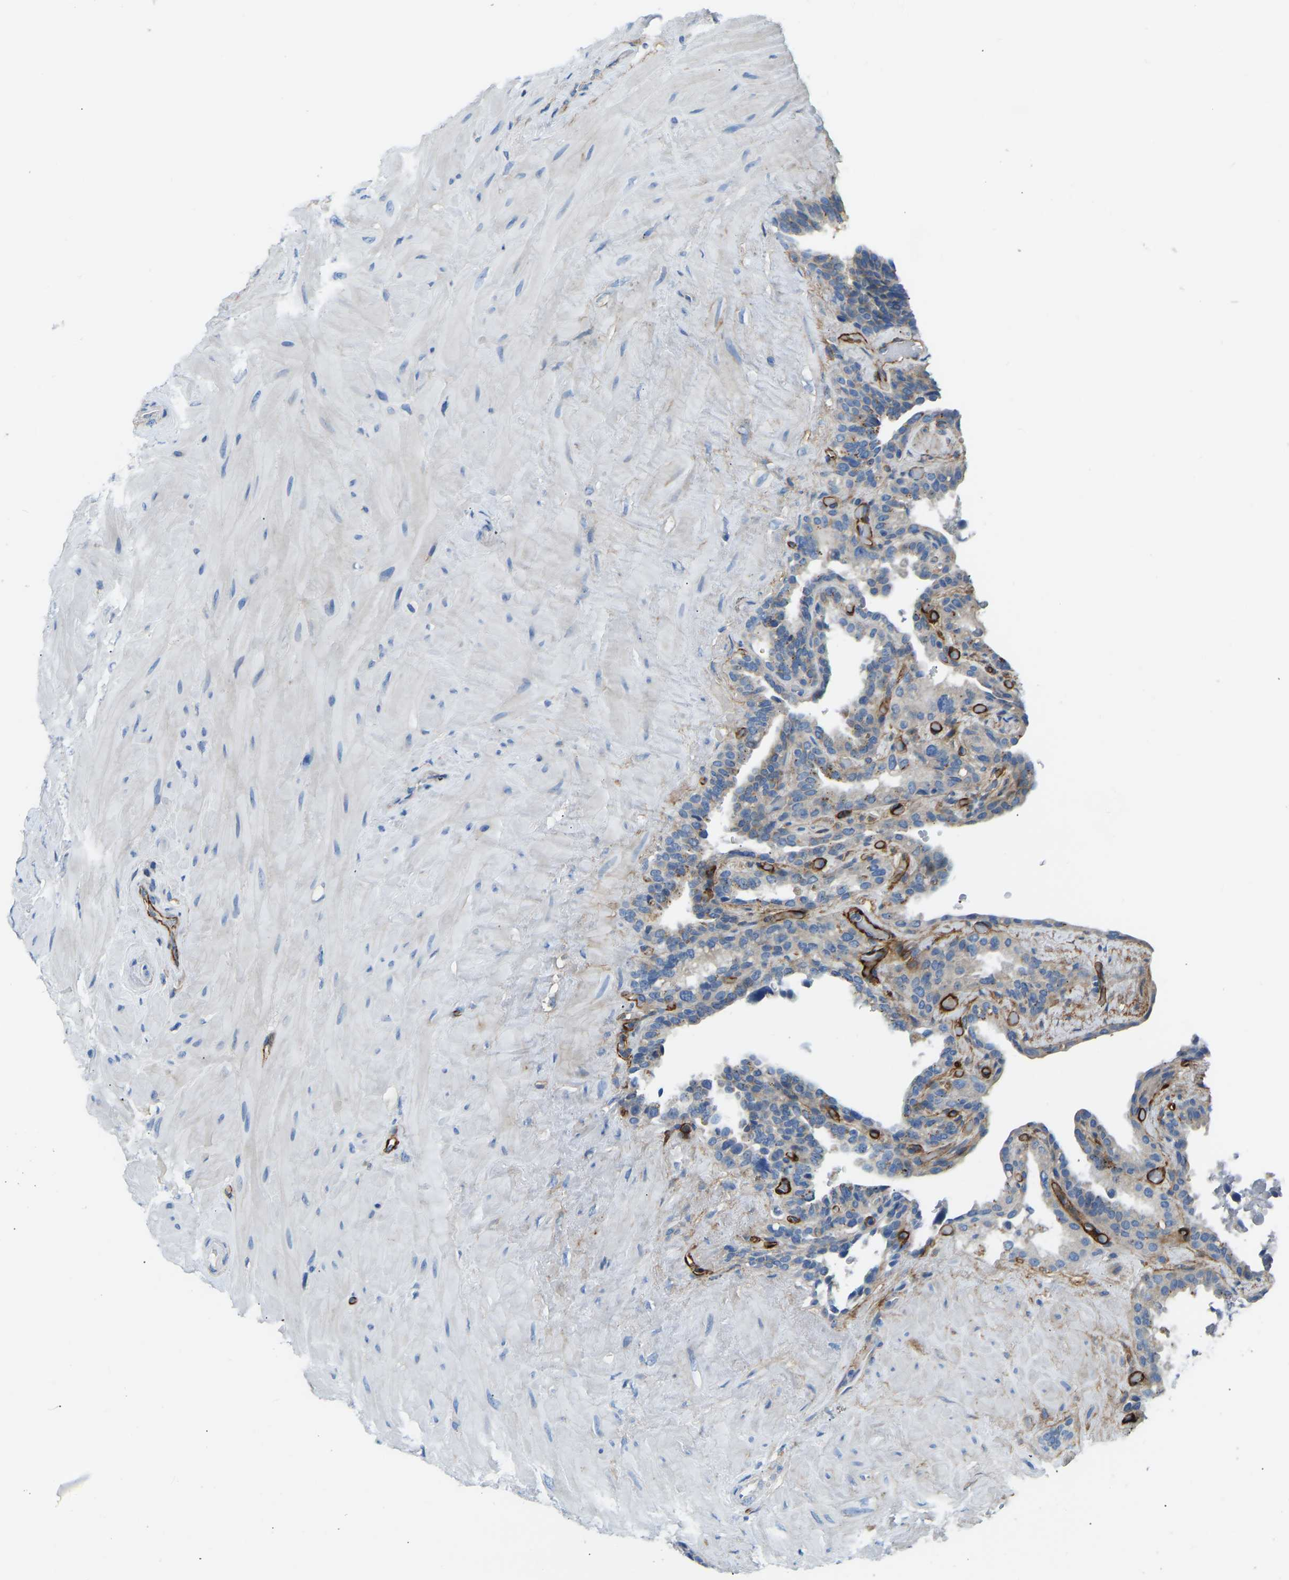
{"staining": {"intensity": "weak", "quantity": "<25%", "location": "cytoplasmic/membranous"}, "tissue": "seminal vesicle", "cell_type": "Glandular cells", "image_type": "normal", "snomed": [{"axis": "morphology", "description": "Normal tissue, NOS"}, {"axis": "topography", "description": "Seminal veicle"}], "caption": "Seminal vesicle was stained to show a protein in brown. There is no significant expression in glandular cells.", "gene": "COL15A1", "patient": {"sex": "male", "age": 68}}